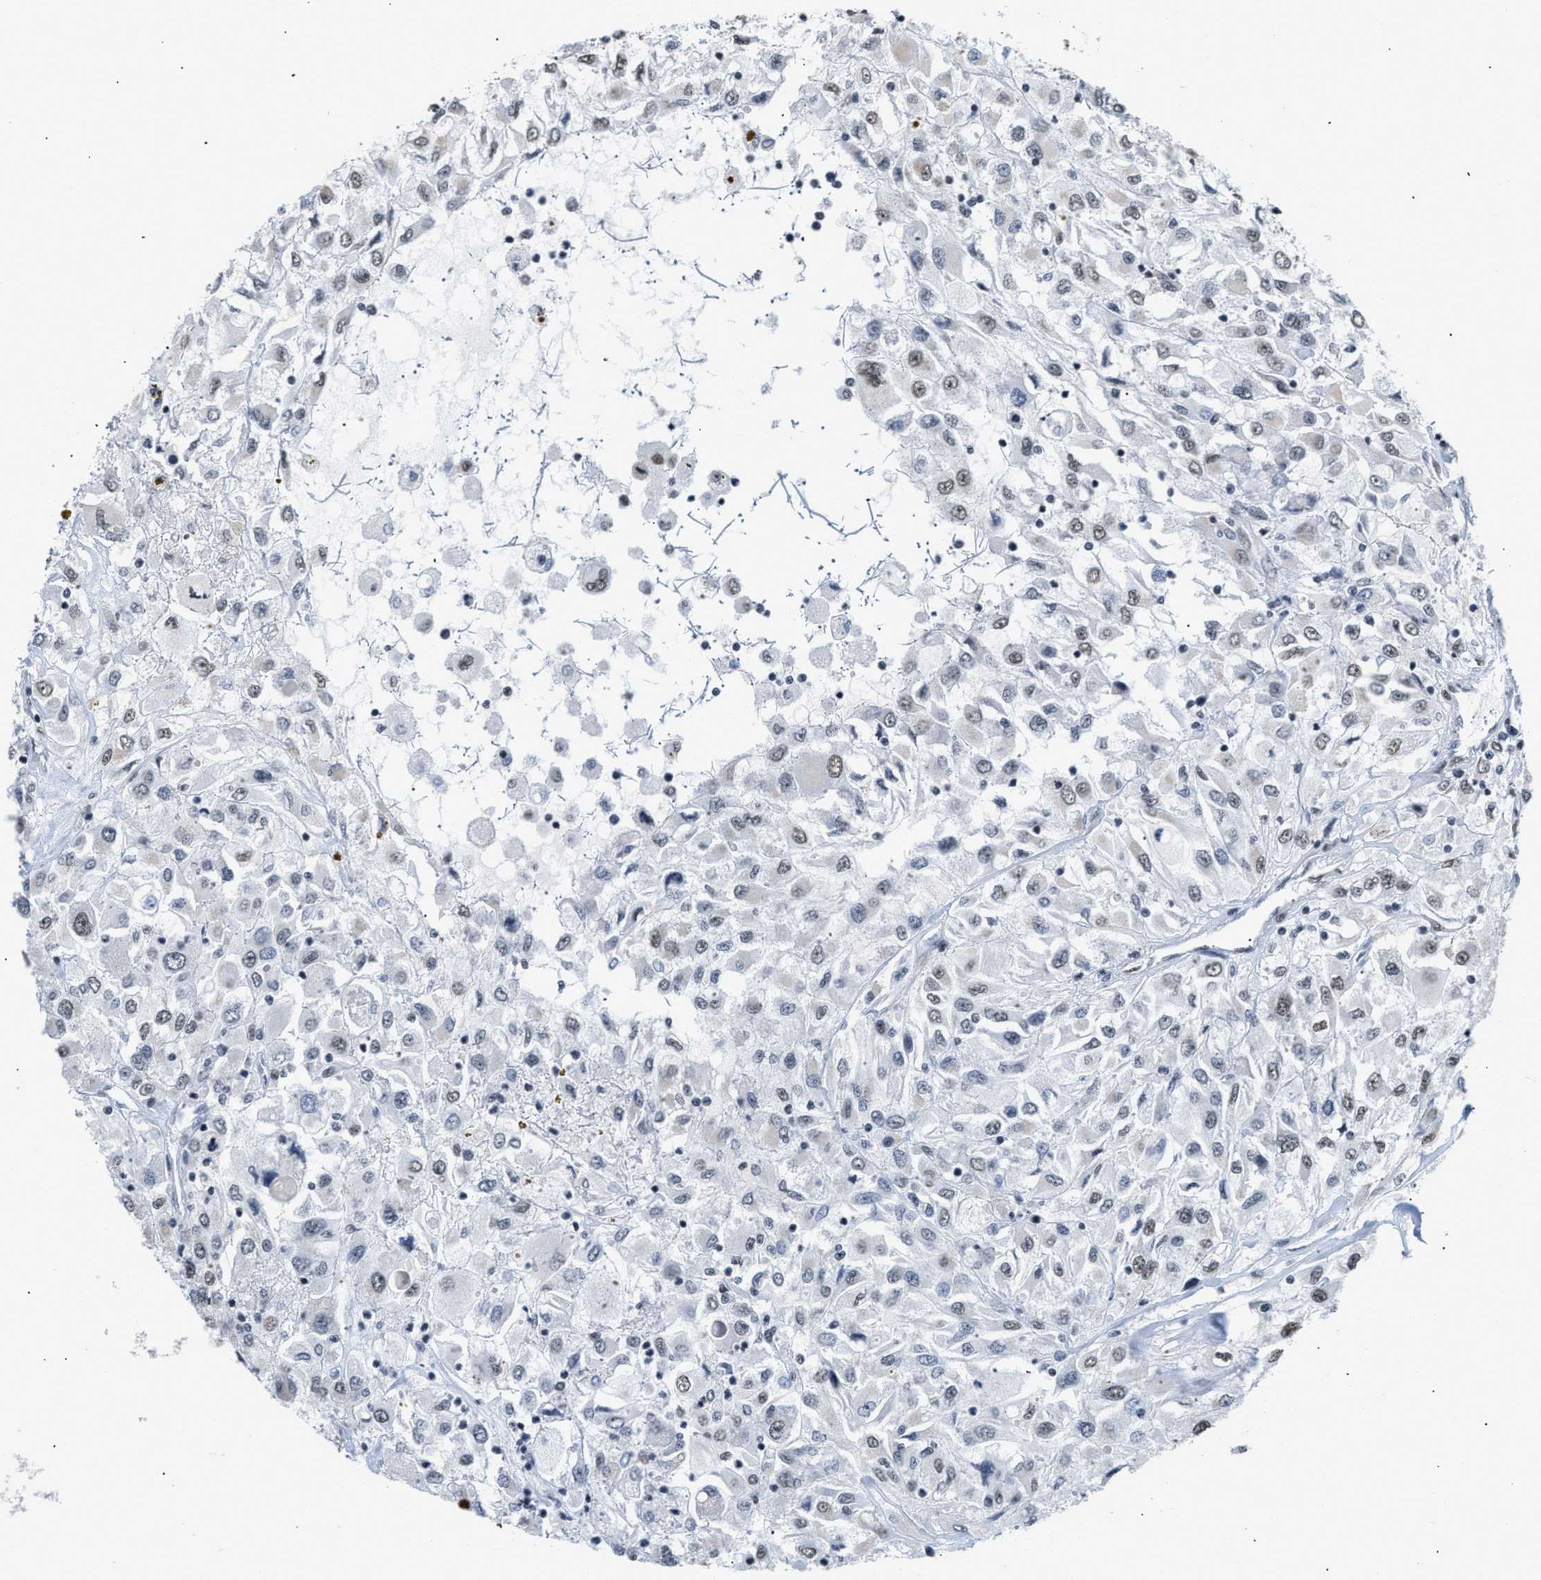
{"staining": {"intensity": "weak", "quantity": ">75%", "location": "nuclear"}, "tissue": "renal cancer", "cell_type": "Tumor cells", "image_type": "cancer", "snomed": [{"axis": "morphology", "description": "Adenocarcinoma, NOS"}, {"axis": "topography", "description": "Kidney"}], "caption": "There is low levels of weak nuclear positivity in tumor cells of renal adenocarcinoma, as demonstrated by immunohistochemical staining (brown color).", "gene": "RAF1", "patient": {"sex": "female", "age": 52}}